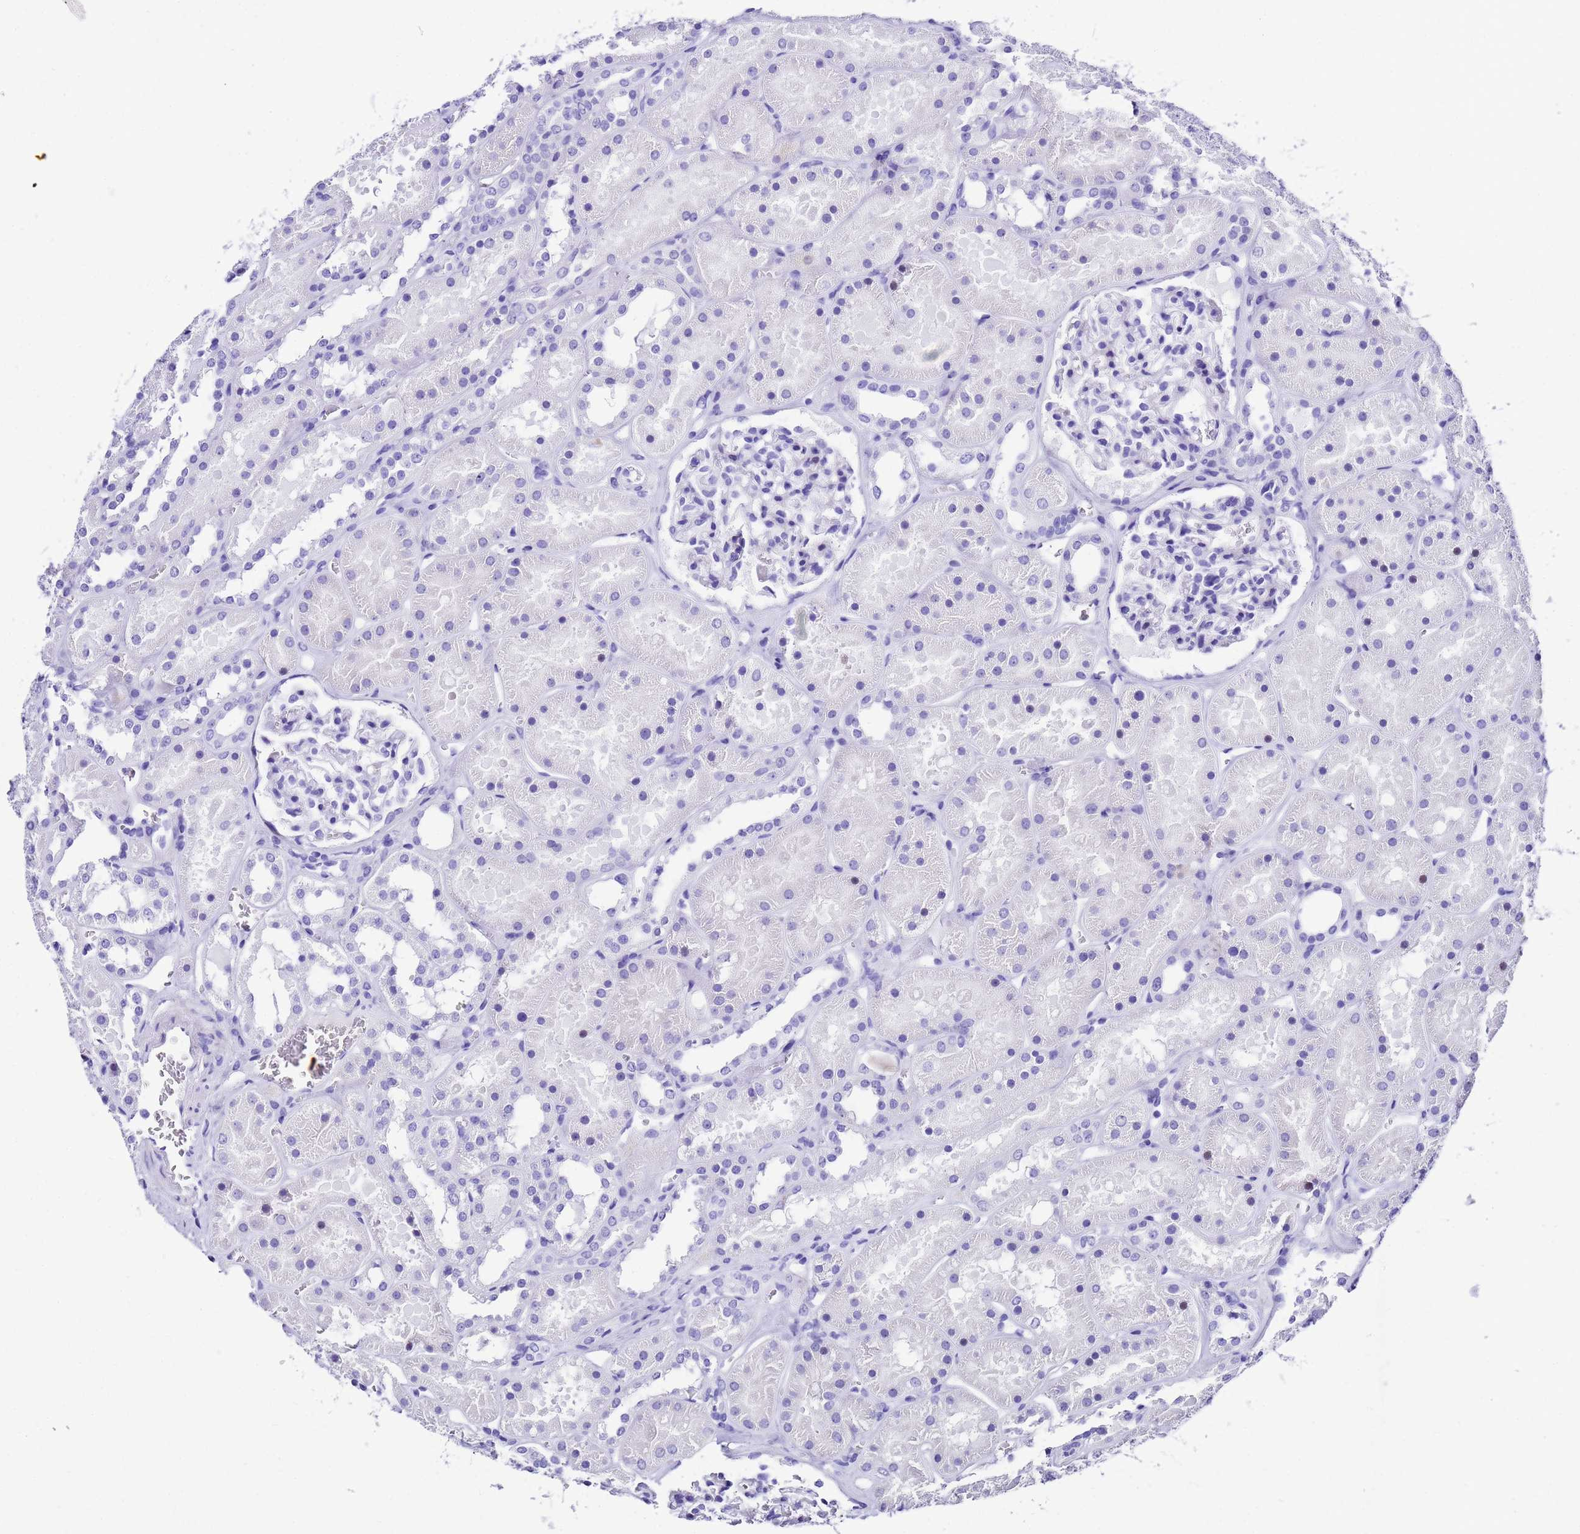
{"staining": {"intensity": "negative", "quantity": "none", "location": "none"}, "tissue": "kidney", "cell_type": "Cells in glomeruli", "image_type": "normal", "snomed": [{"axis": "morphology", "description": "Normal tissue, NOS"}, {"axis": "topography", "description": "Kidney"}], "caption": "This is an immunohistochemistry (IHC) micrograph of benign human kidney. There is no positivity in cells in glomeruli.", "gene": "UGT2A1", "patient": {"sex": "female", "age": 41}}